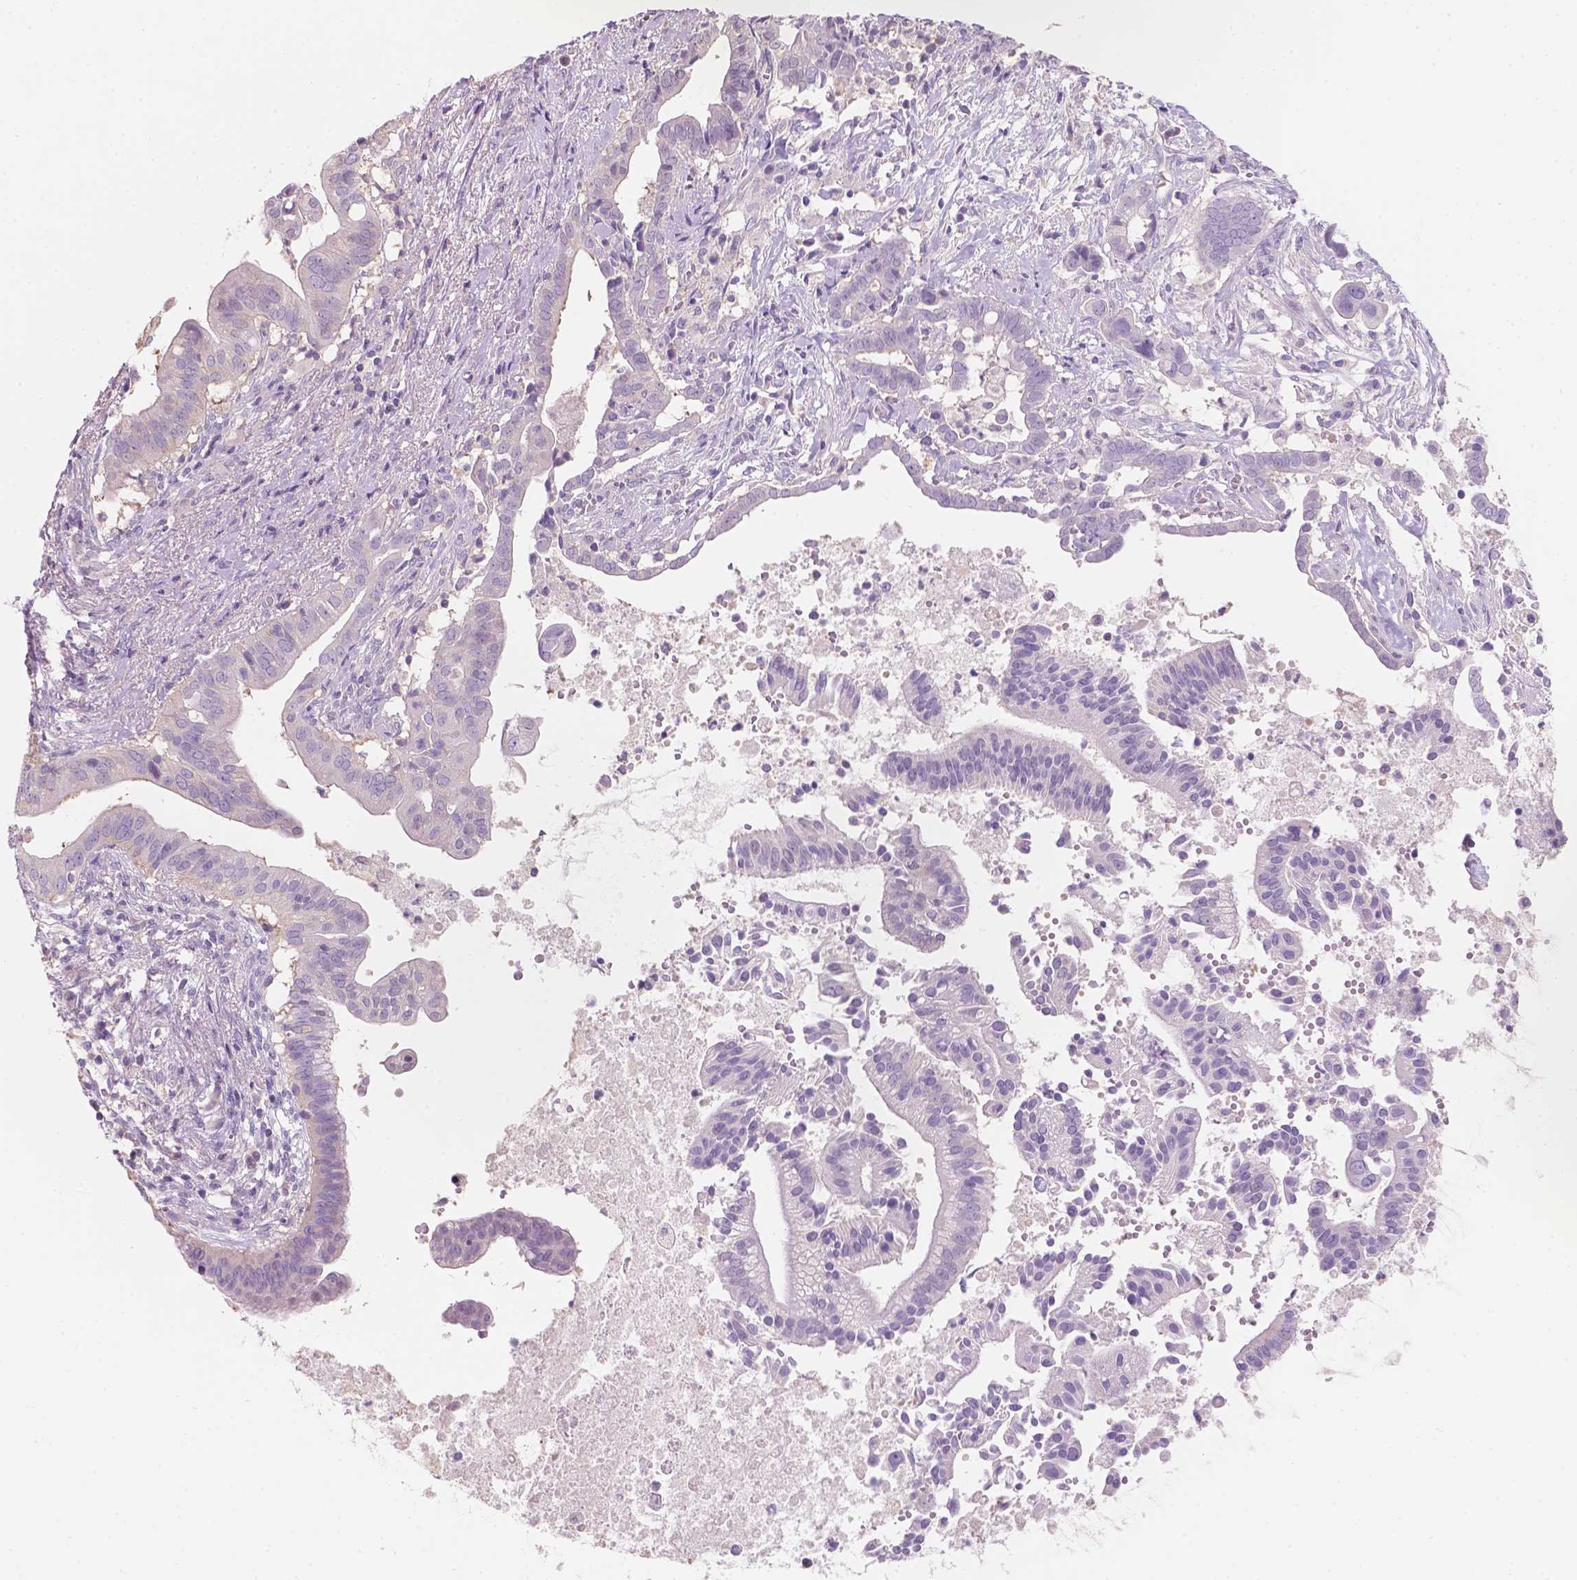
{"staining": {"intensity": "negative", "quantity": "none", "location": "none"}, "tissue": "pancreatic cancer", "cell_type": "Tumor cells", "image_type": "cancer", "snomed": [{"axis": "morphology", "description": "Adenocarcinoma, NOS"}, {"axis": "topography", "description": "Pancreas"}], "caption": "Immunohistochemical staining of adenocarcinoma (pancreatic) reveals no significant expression in tumor cells.", "gene": "SBSN", "patient": {"sex": "male", "age": 61}}